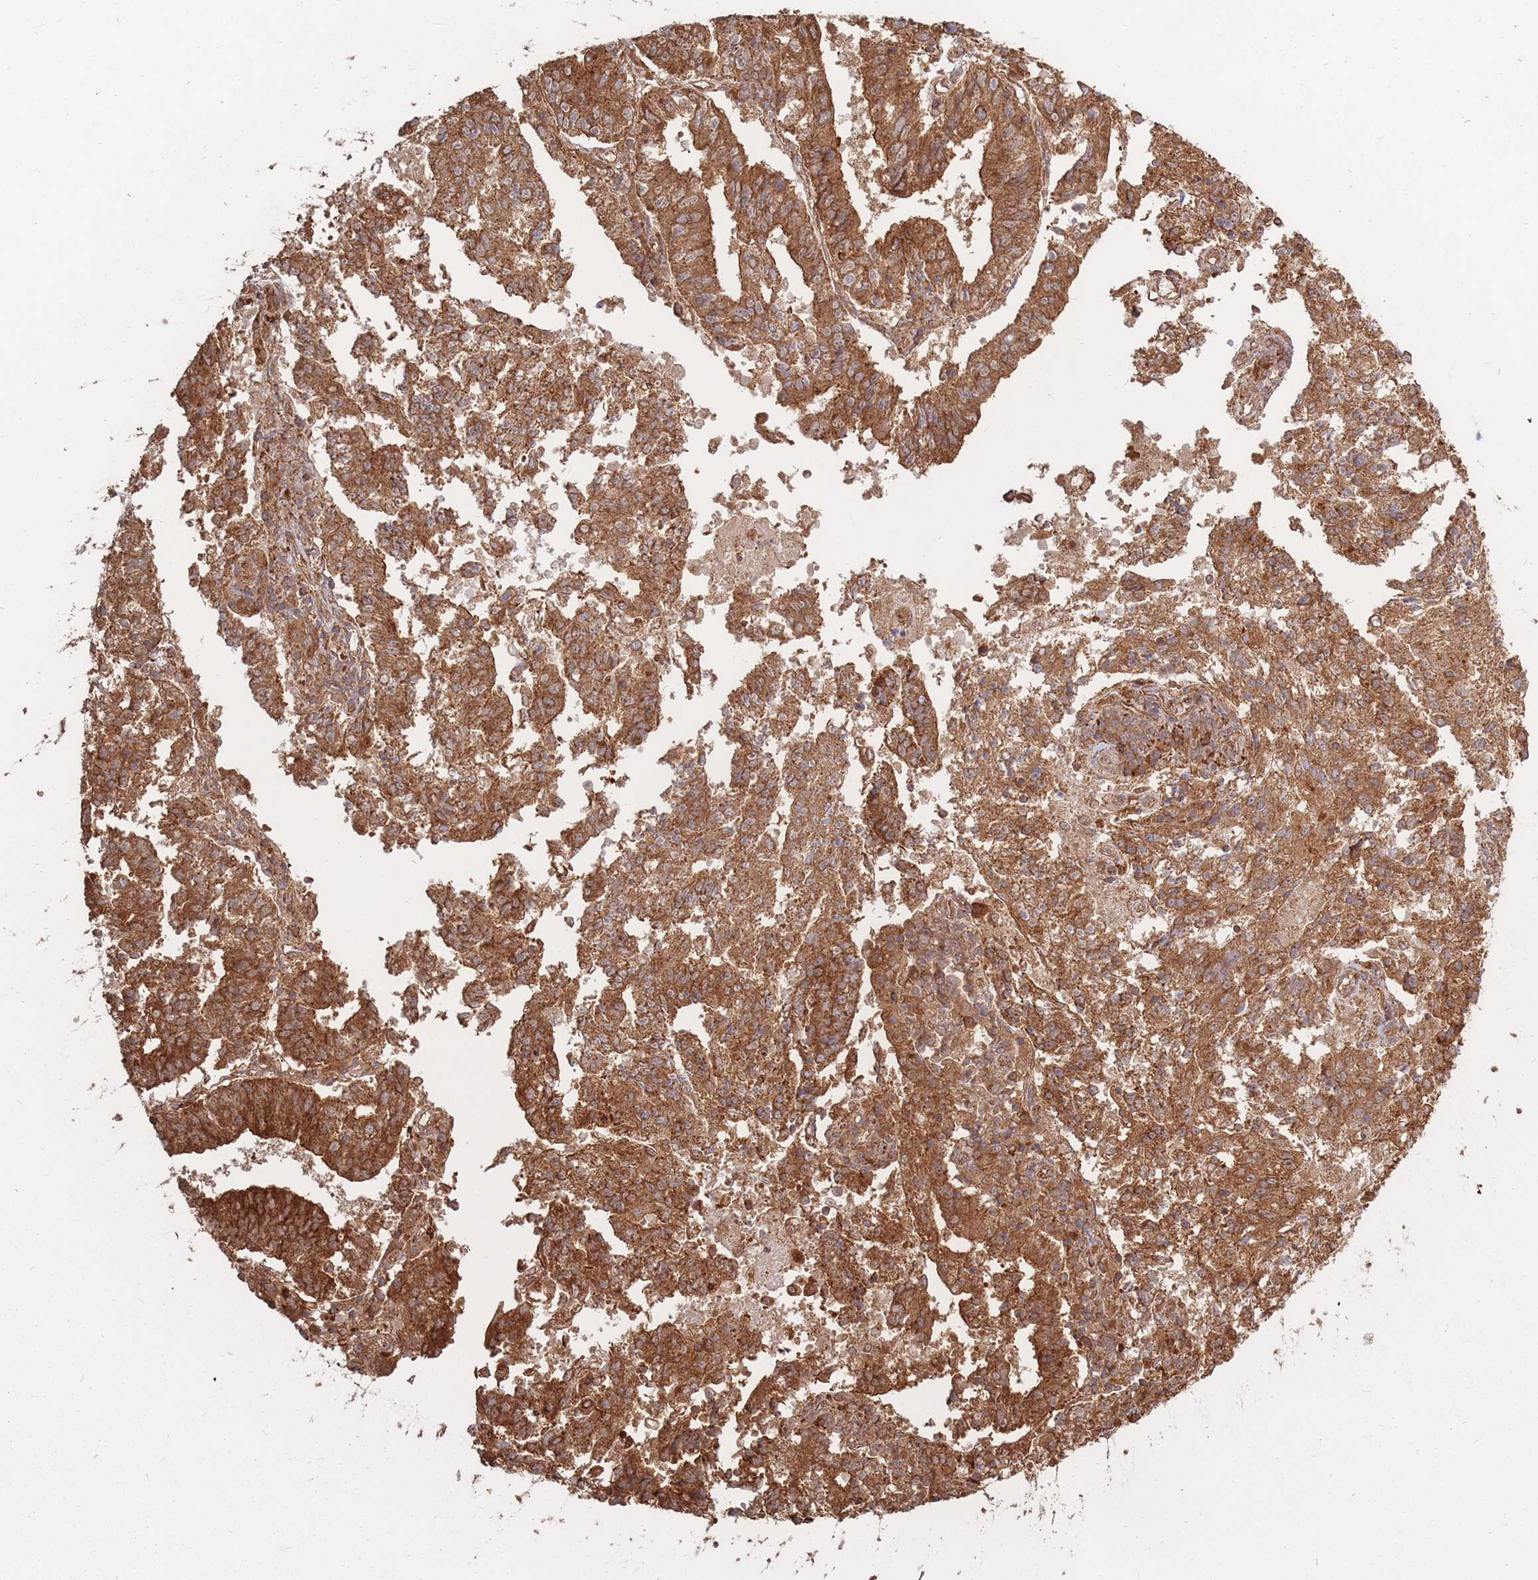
{"staining": {"intensity": "strong", "quantity": ">75%", "location": "cytoplasmic/membranous"}, "tissue": "endometrial cancer", "cell_type": "Tumor cells", "image_type": "cancer", "snomed": [{"axis": "morphology", "description": "Adenocarcinoma, NOS"}, {"axis": "topography", "description": "Endometrium"}], "caption": "Protein expression analysis of human endometrial adenocarcinoma reveals strong cytoplasmic/membranous expression in about >75% of tumor cells. The staining is performed using DAB (3,3'-diaminobenzidine) brown chromogen to label protein expression. The nuclei are counter-stained blue using hematoxylin.", "gene": "RASSF2", "patient": {"sex": "female", "age": 82}}